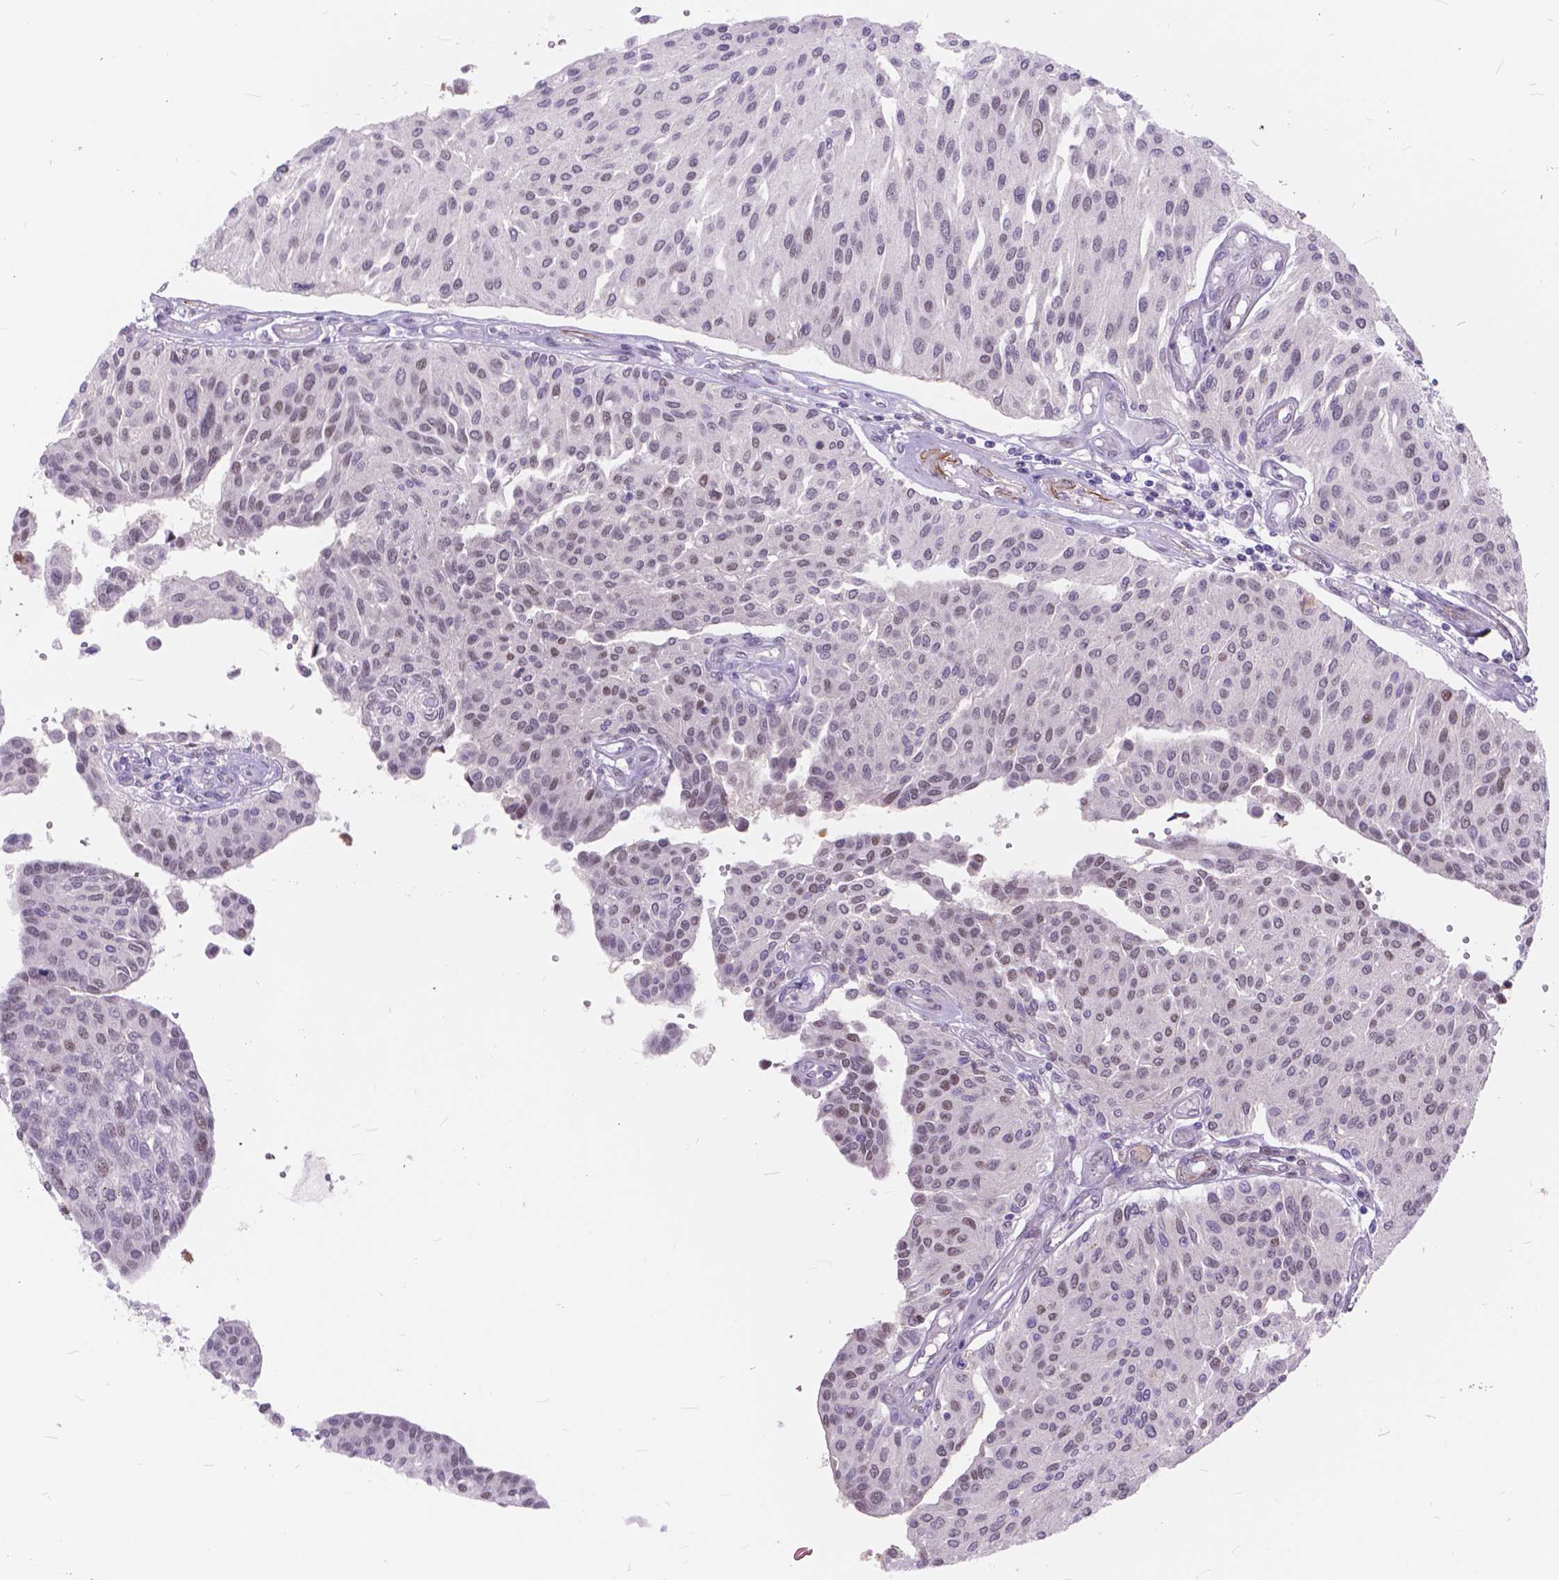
{"staining": {"intensity": "weak", "quantity": ">75%", "location": "nuclear"}, "tissue": "urothelial cancer", "cell_type": "Tumor cells", "image_type": "cancer", "snomed": [{"axis": "morphology", "description": "Urothelial carcinoma, NOS"}, {"axis": "topography", "description": "Urinary bladder"}], "caption": "This is a histology image of immunohistochemistry (IHC) staining of urothelial cancer, which shows weak positivity in the nuclear of tumor cells.", "gene": "MAN2C1", "patient": {"sex": "male", "age": 55}}